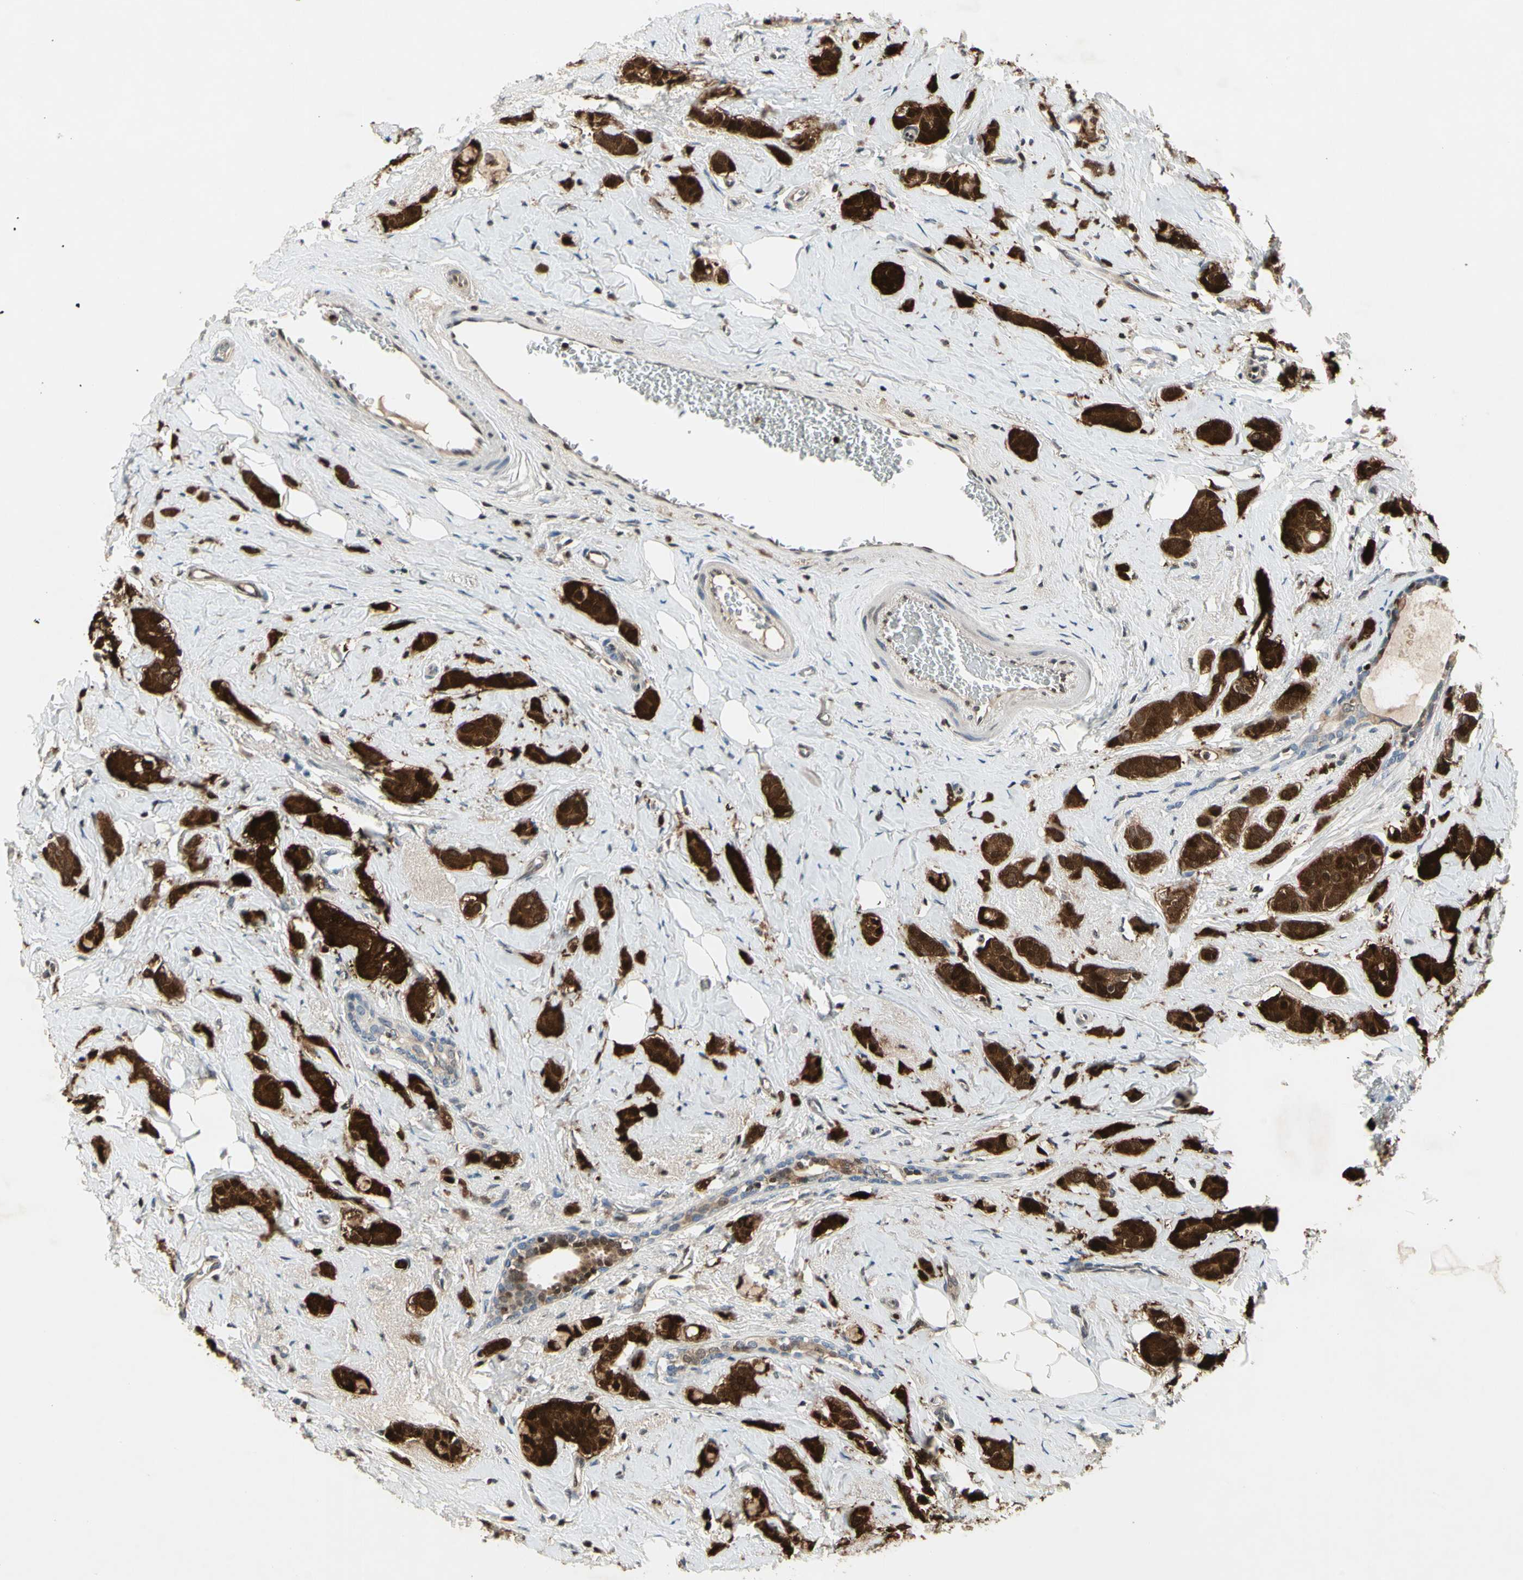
{"staining": {"intensity": "strong", "quantity": ">75%", "location": "cytoplasmic/membranous,nuclear"}, "tissue": "breast cancer", "cell_type": "Tumor cells", "image_type": "cancer", "snomed": [{"axis": "morphology", "description": "Lobular carcinoma"}, {"axis": "topography", "description": "Breast"}], "caption": "Immunohistochemical staining of human lobular carcinoma (breast) exhibits strong cytoplasmic/membranous and nuclear protein staining in about >75% of tumor cells.", "gene": "GSR", "patient": {"sex": "female", "age": 60}}